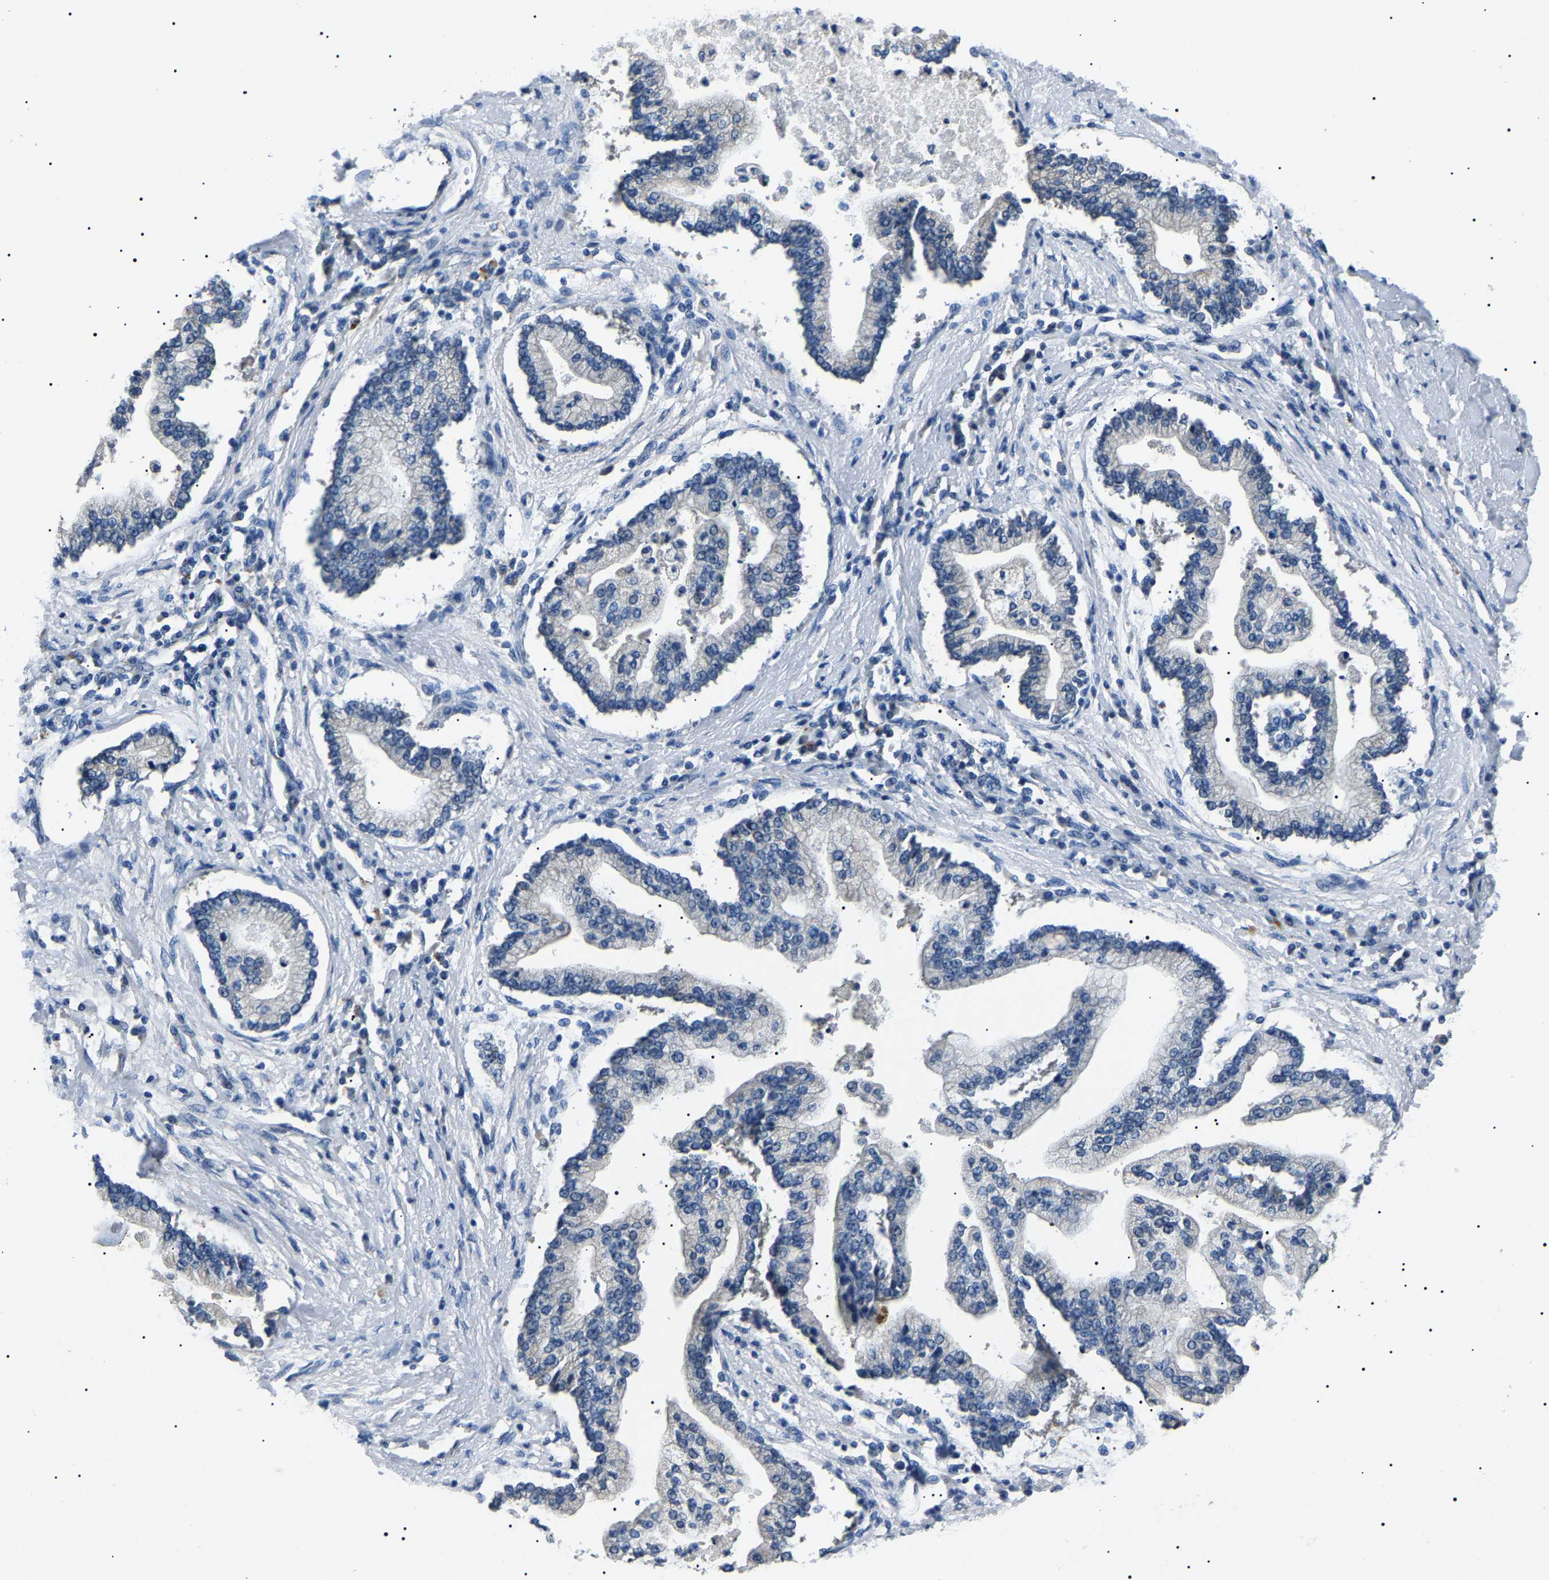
{"staining": {"intensity": "negative", "quantity": "none", "location": "none"}, "tissue": "liver cancer", "cell_type": "Tumor cells", "image_type": "cancer", "snomed": [{"axis": "morphology", "description": "Cholangiocarcinoma"}, {"axis": "topography", "description": "Liver"}], "caption": "High magnification brightfield microscopy of cholangiocarcinoma (liver) stained with DAB (3,3'-diaminobenzidine) (brown) and counterstained with hematoxylin (blue): tumor cells show no significant expression. (DAB immunohistochemistry visualized using brightfield microscopy, high magnification).", "gene": "KLK15", "patient": {"sex": "male", "age": 50}}